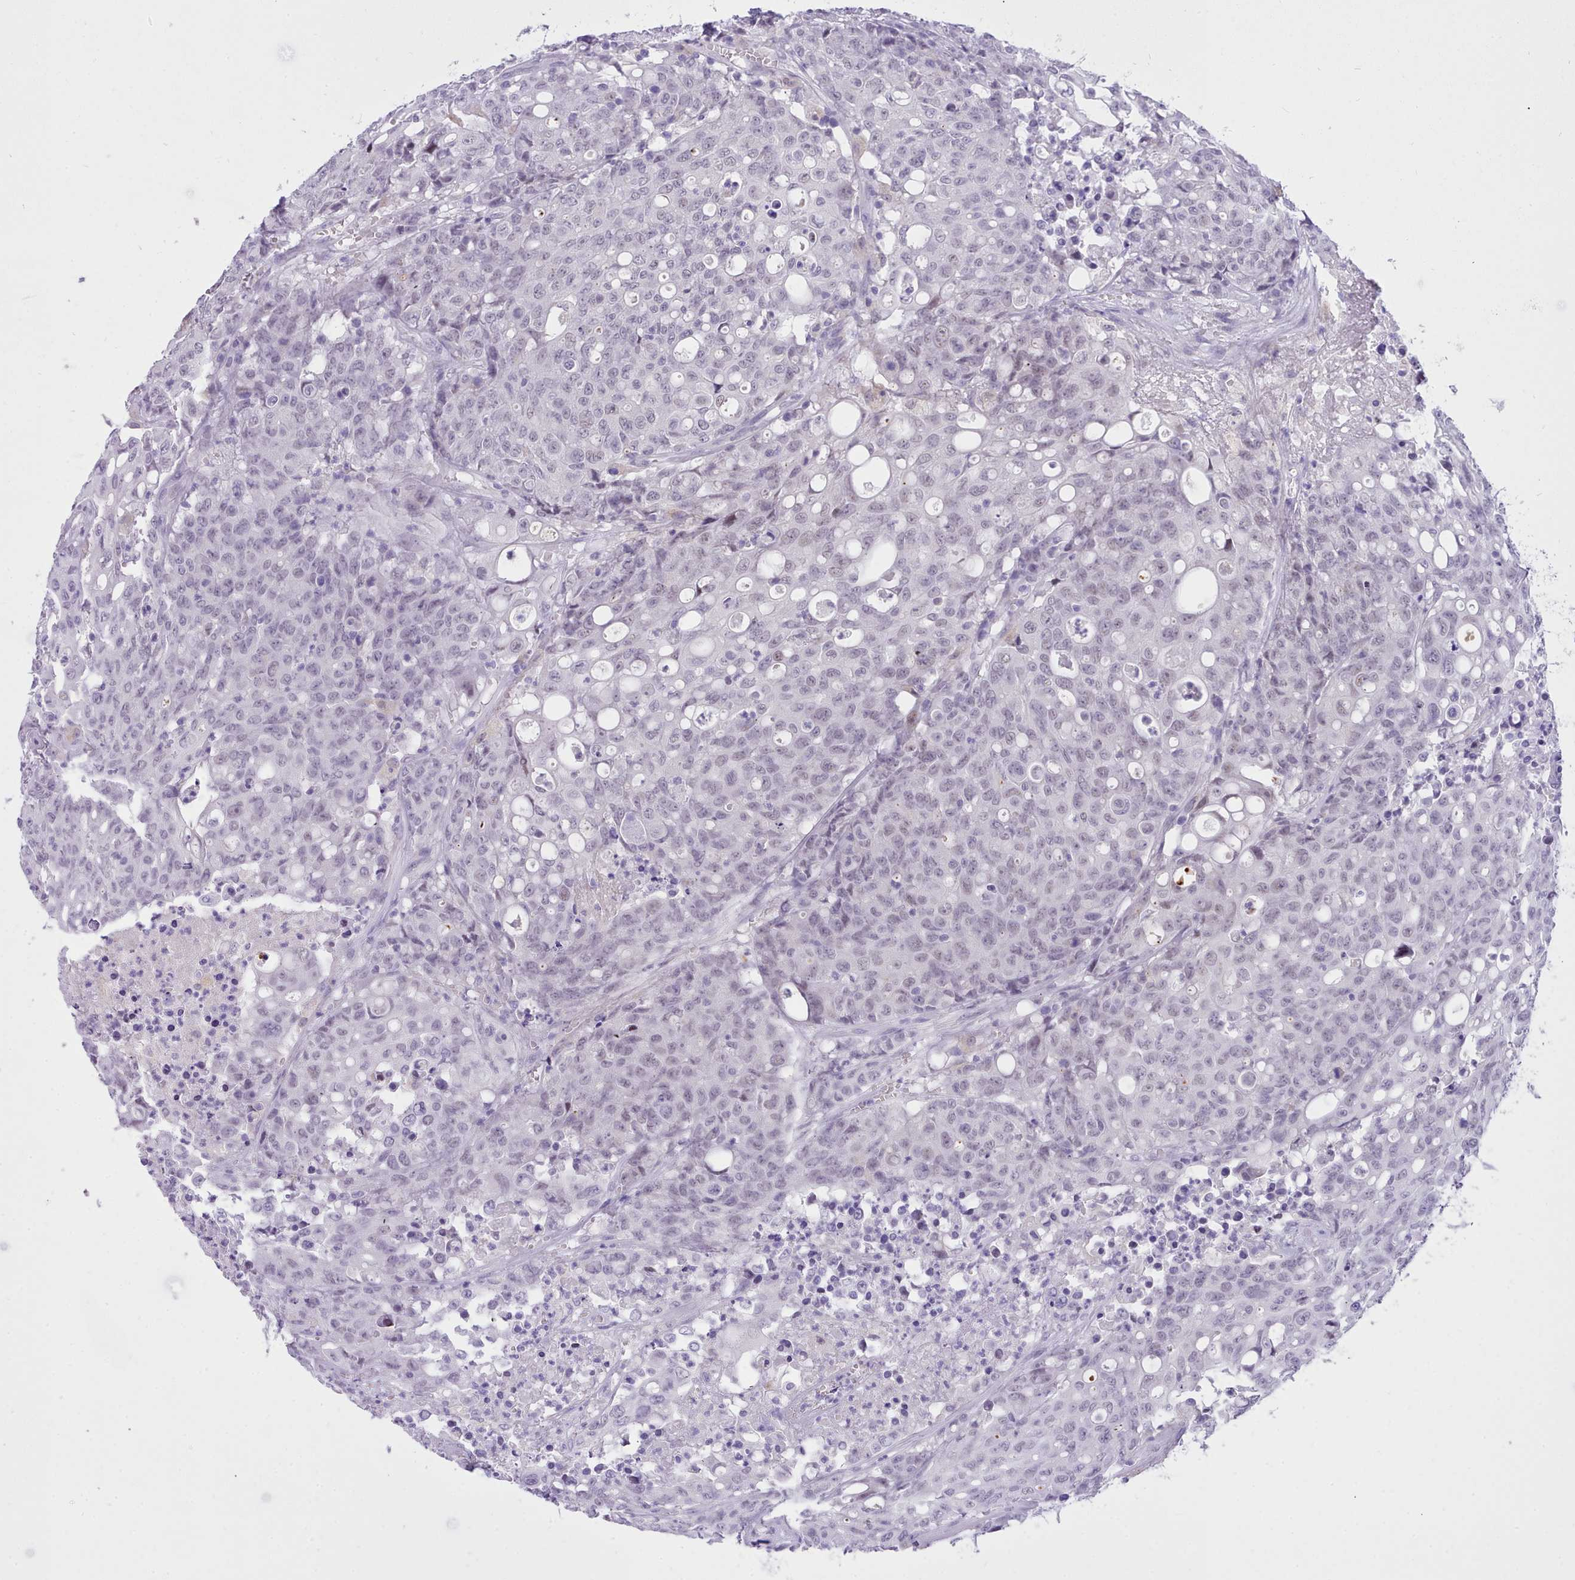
{"staining": {"intensity": "negative", "quantity": "none", "location": "none"}, "tissue": "colorectal cancer", "cell_type": "Tumor cells", "image_type": "cancer", "snomed": [{"axis": "morphology", "description": "Adenocarcinoma, NOS"}, {"axis": "topography", "description": "Colon"}], "caption": "Immunohistochemical staining of colorectal cancer (adenocarcinoma) displays no significant expression in tumor cells.", "gene": "LRRC37A", "patient": {"sex": "male", "age": 51}}